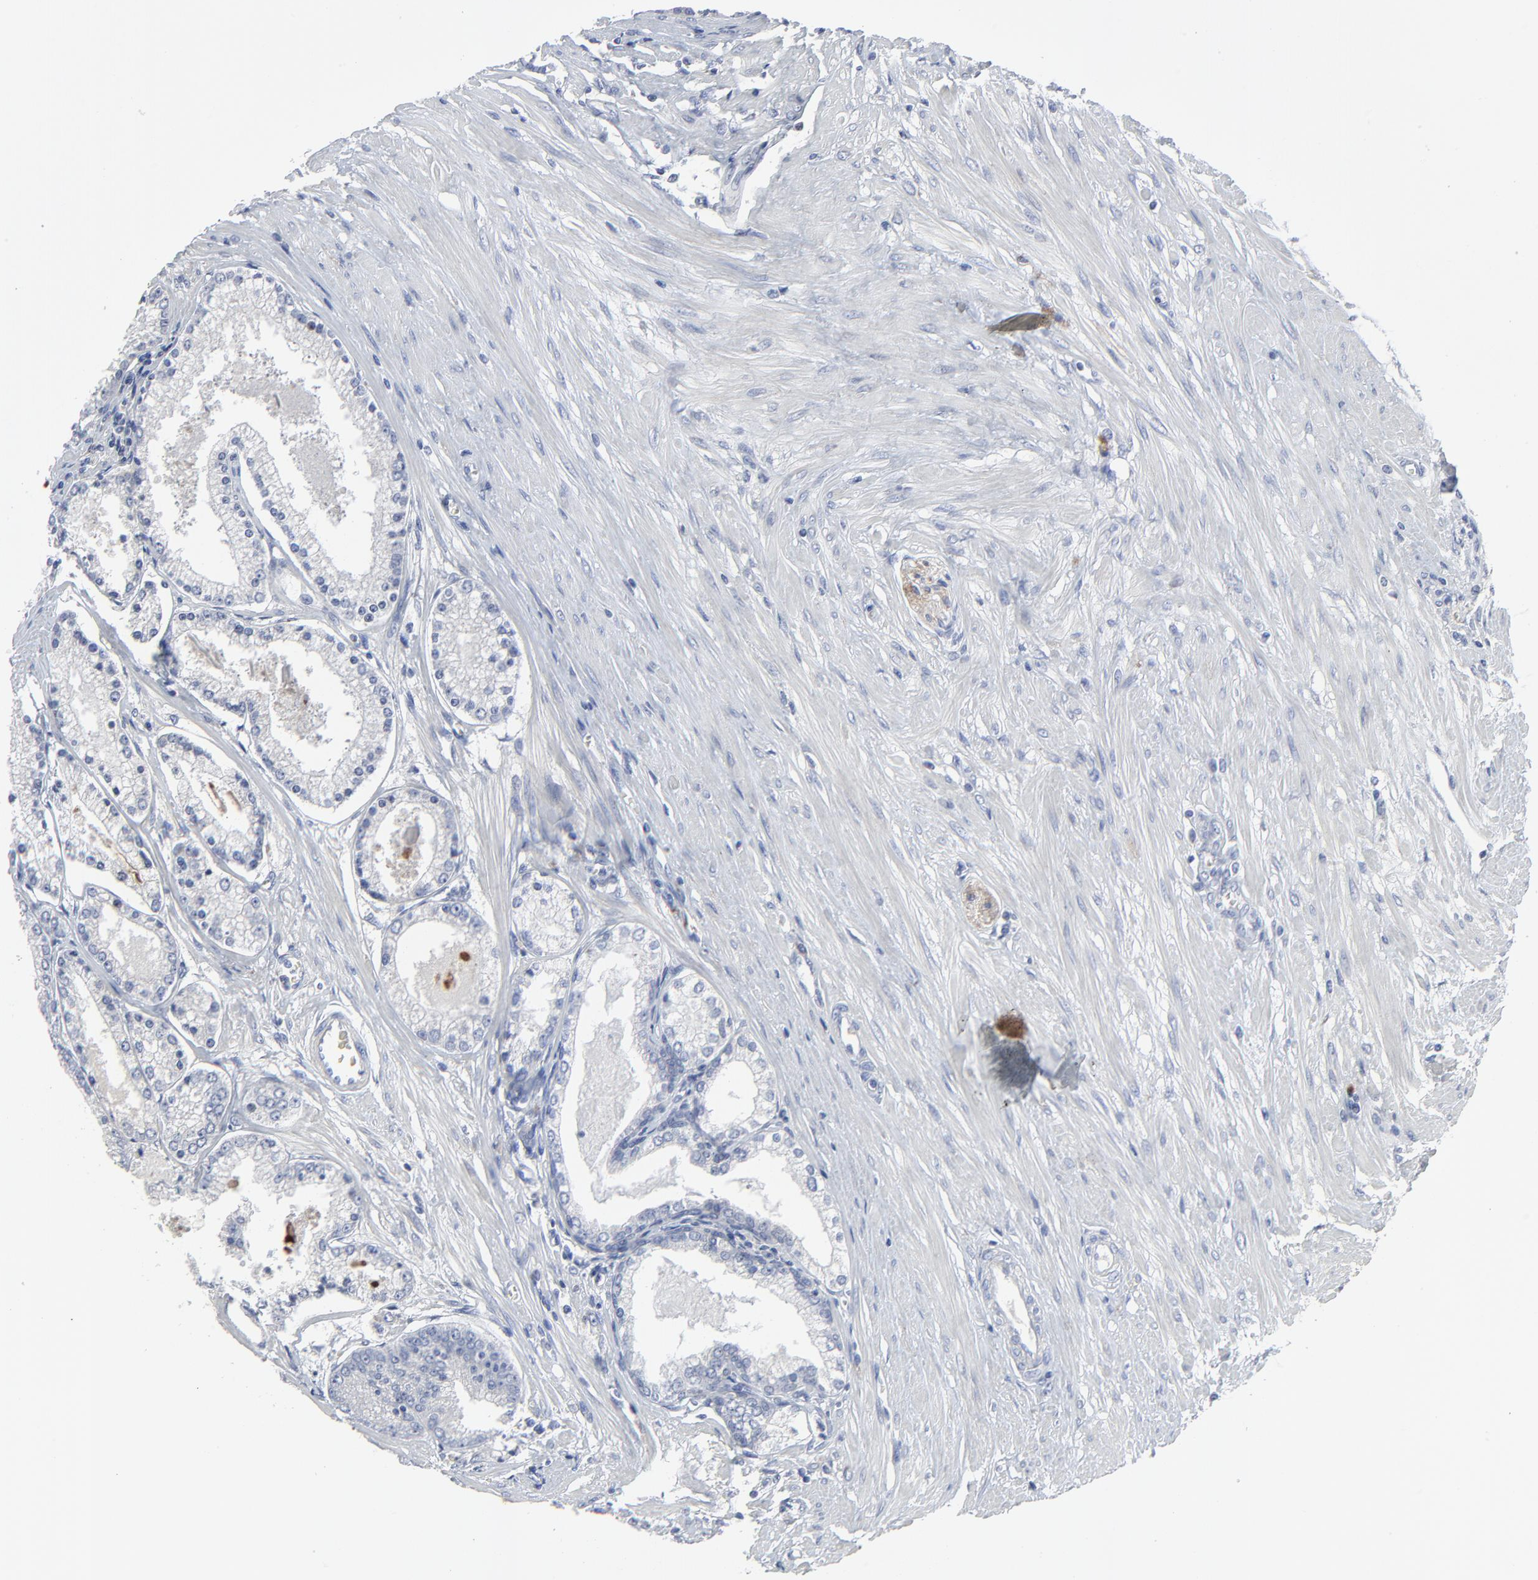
{"staining": {"intensity": "negative", "quantity": "none", "location": "none"}, "tissue": "prostate cancer", "cell_type": "Tumor cells", "image_type": "cancer", "snomed": [{"axis": "morphology", "description": "Adenocarcinoma, Medium grade"}, {"axis": "topography", "description": "Prostate"}], "caption": "The histopathology image displays no significant positivity in tumor cells of medium-grade adenocarcinoma (prostate).", "gene": "NLGN3", "patient": {"sex": "male", "age": 72}}